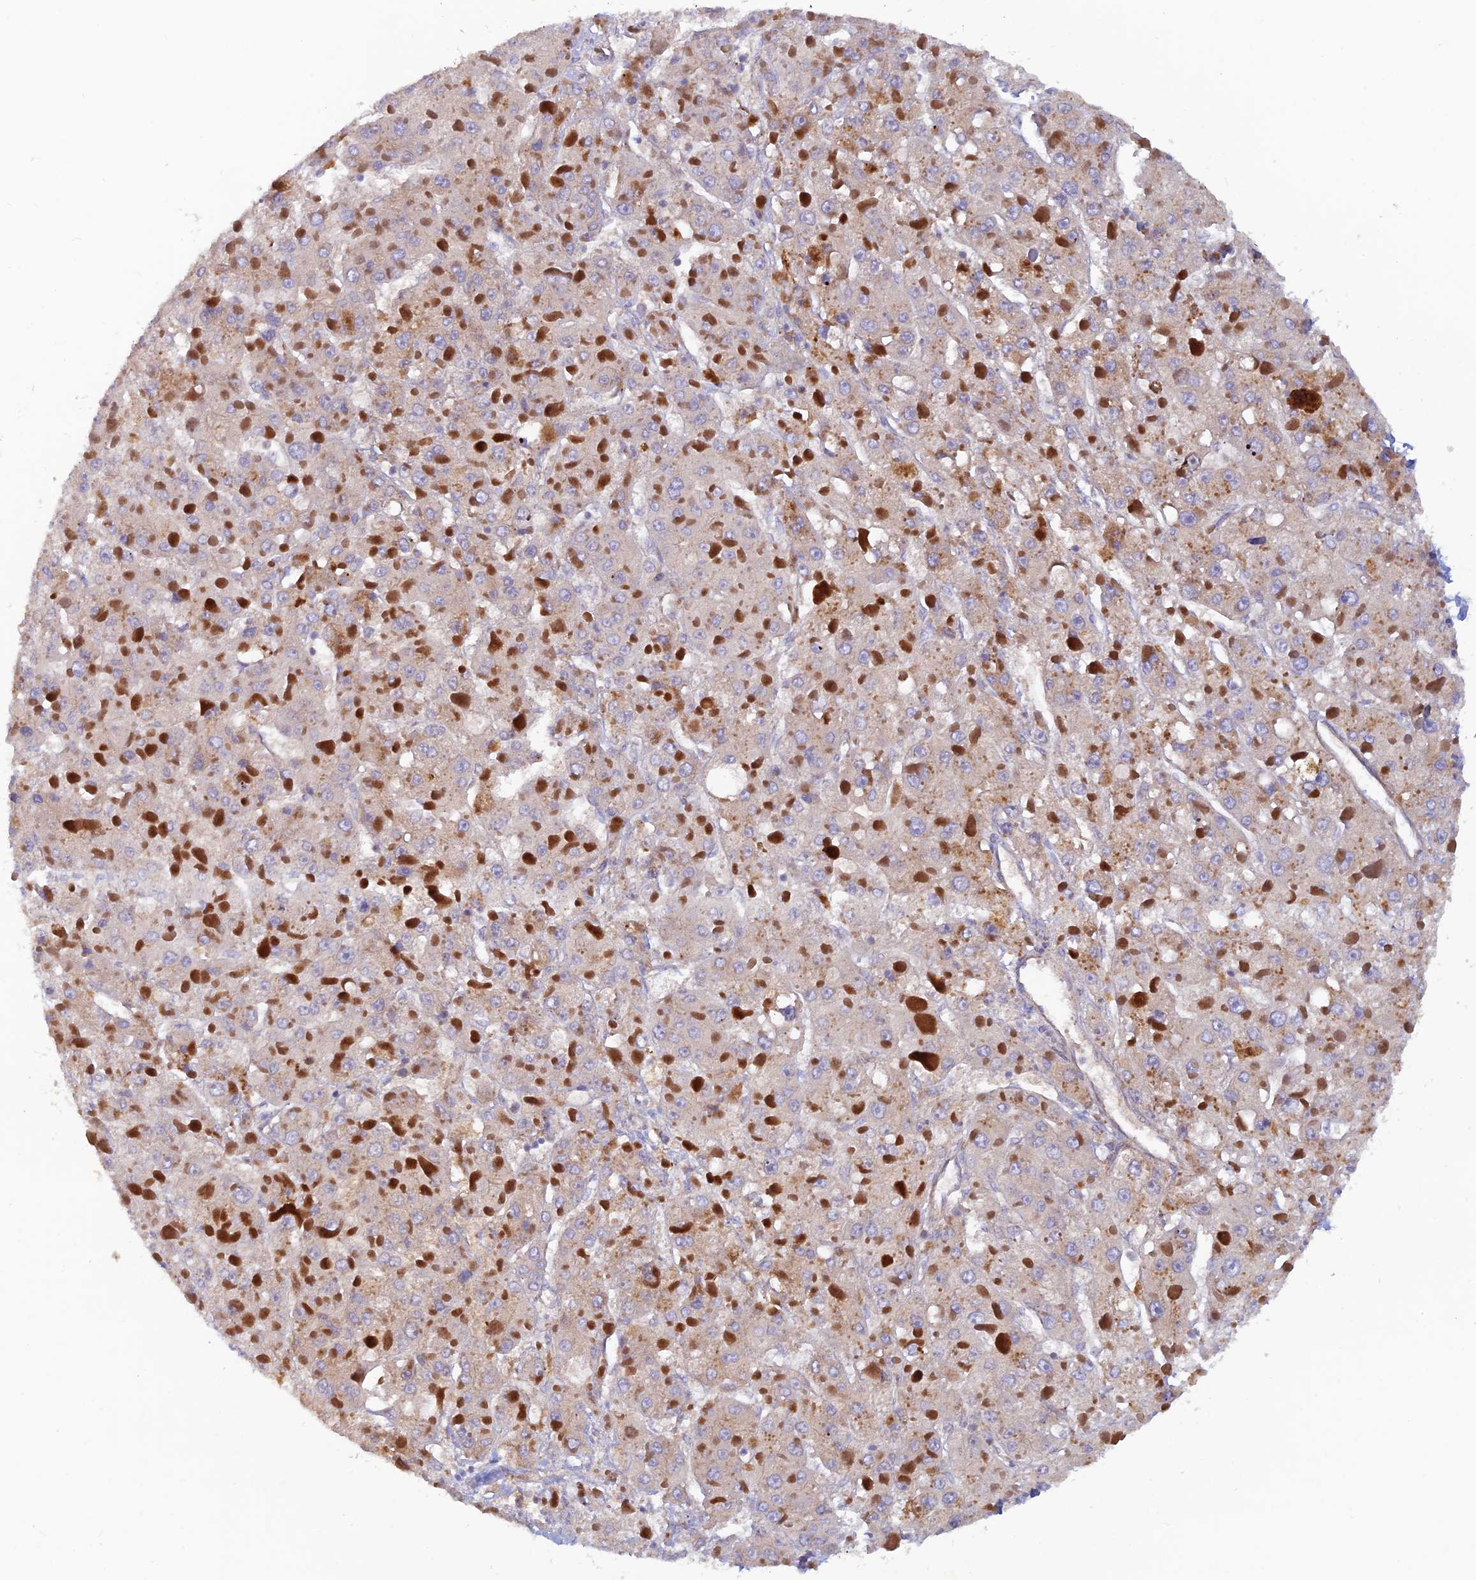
{"staining": {"intensity": "moderate", "quantity": "<25%", "location": "cytoplasmic/membranous"}, "tissue": "liver cancer", "cell_type": "Tumor cells", "image_type": "cancer", "snomed": [{"axis": "morphology", "description": "Carcinoma, Hepatocellular, NOS"}, {"axis": "topography", "description": "Liver"}], "caption": "Immunohistochemical staining of human liver cancer (hepatocellular carcinoma) reveals low levels of moderate cytoplasmic/membranous positivity in approximately <25% of tumor cells. (Brightfield microscopy of DAB IHC at high magnification).", "gene": "GMCL1", "patient": {"sex": "female", "age": 73}}